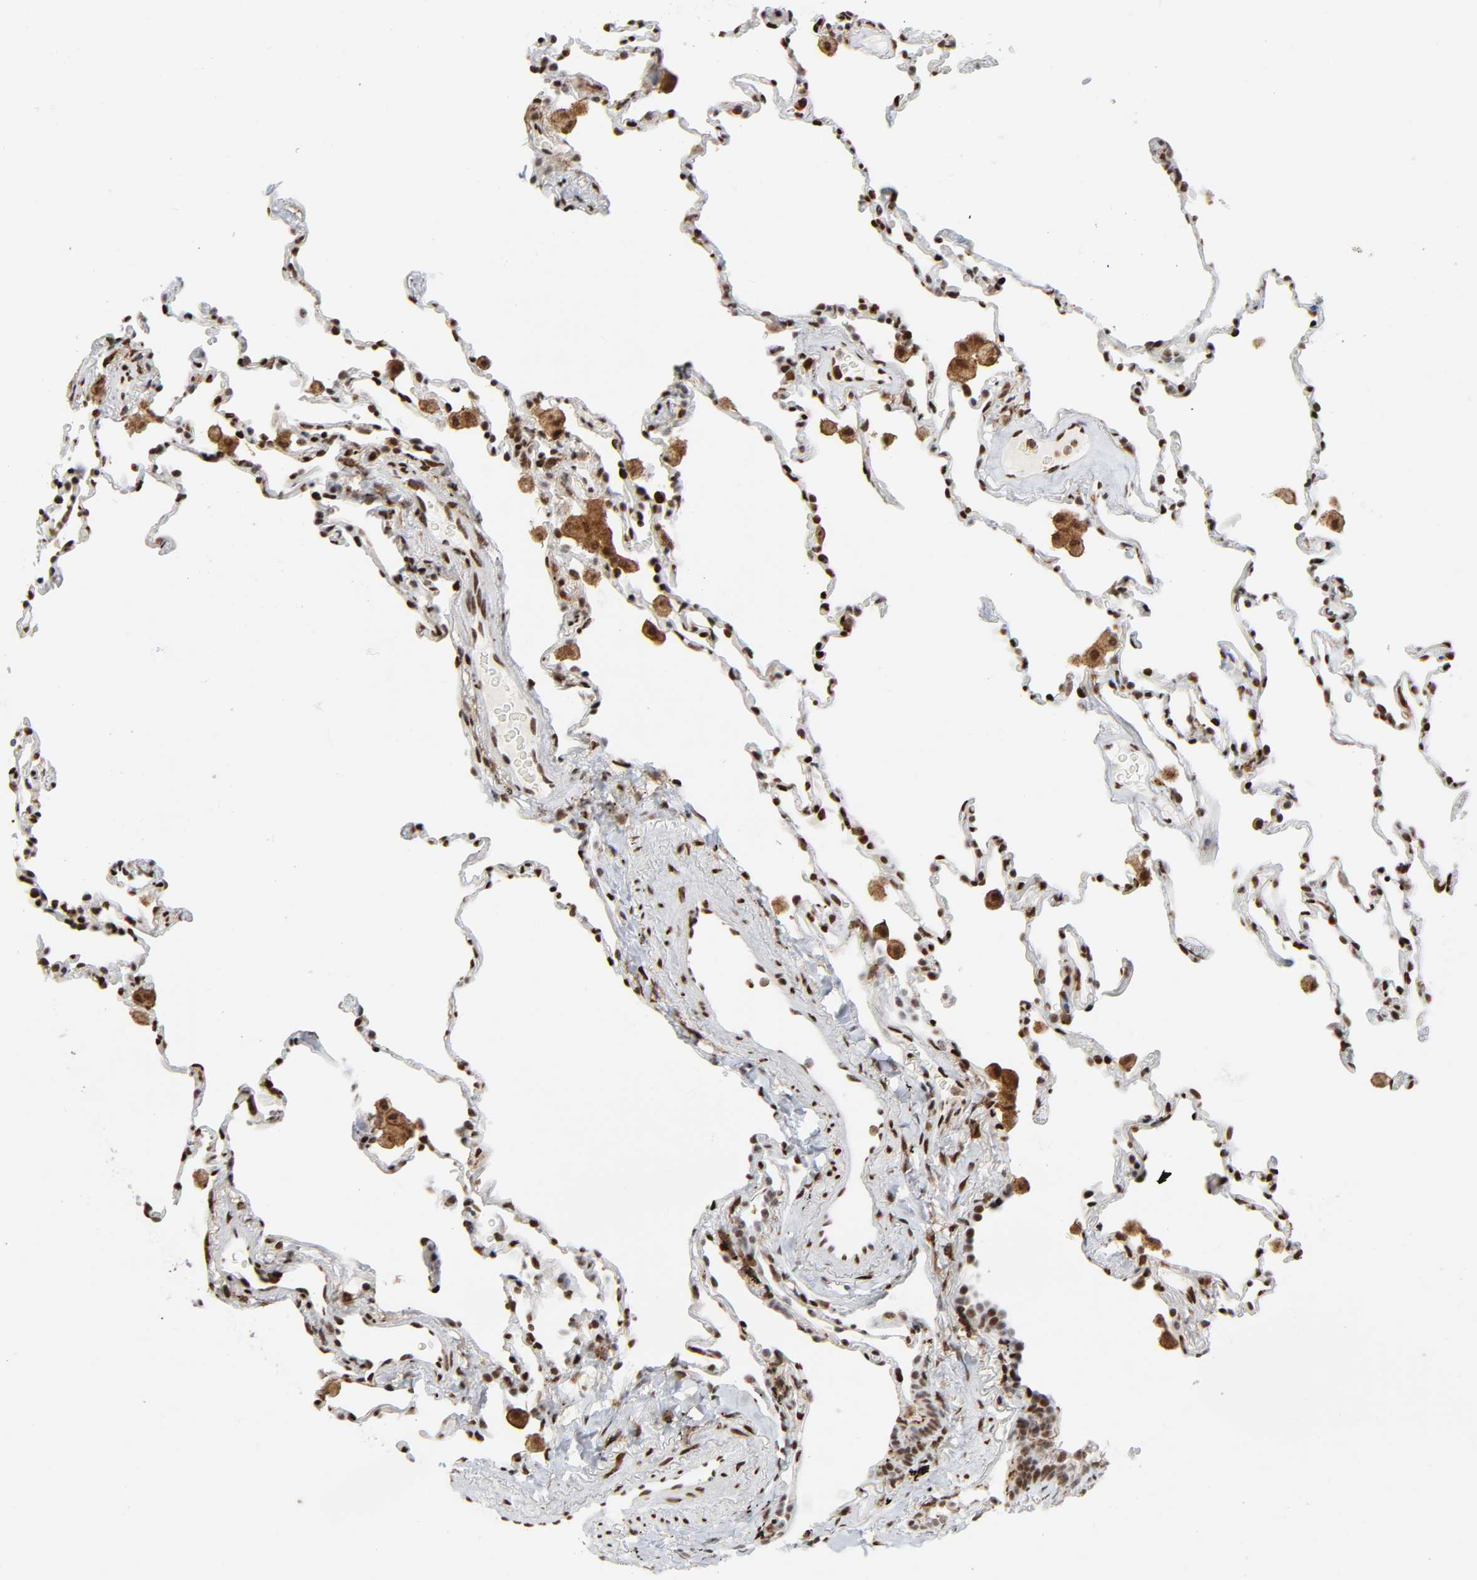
{"staining": {"intensity": "moderate", "quantity": ">75%", "location": "nuclear"}, "tissue": "lung", "cell_type": "Alveolar cells", "image_type": "normal", "snomed": [{"axis": "morphology", "description": "Normal tissue, NOS"}, {"axis": "morphology", "description": "Soft tissue tumor metastatic"}, {"axis": "topography", "description": "Lung"}], "caption": "A brown stain shows moderate nuclear staining of a protein in alveolar cells of normal lung. The staining is performed using DAB (3,3'-diaminobenzidine) brown chromogen to label protein expression. The nuclei are counter-stained blue using hematoxylin.", "gene": "WAS", "patient": {"sex": "male", "age": 59}}